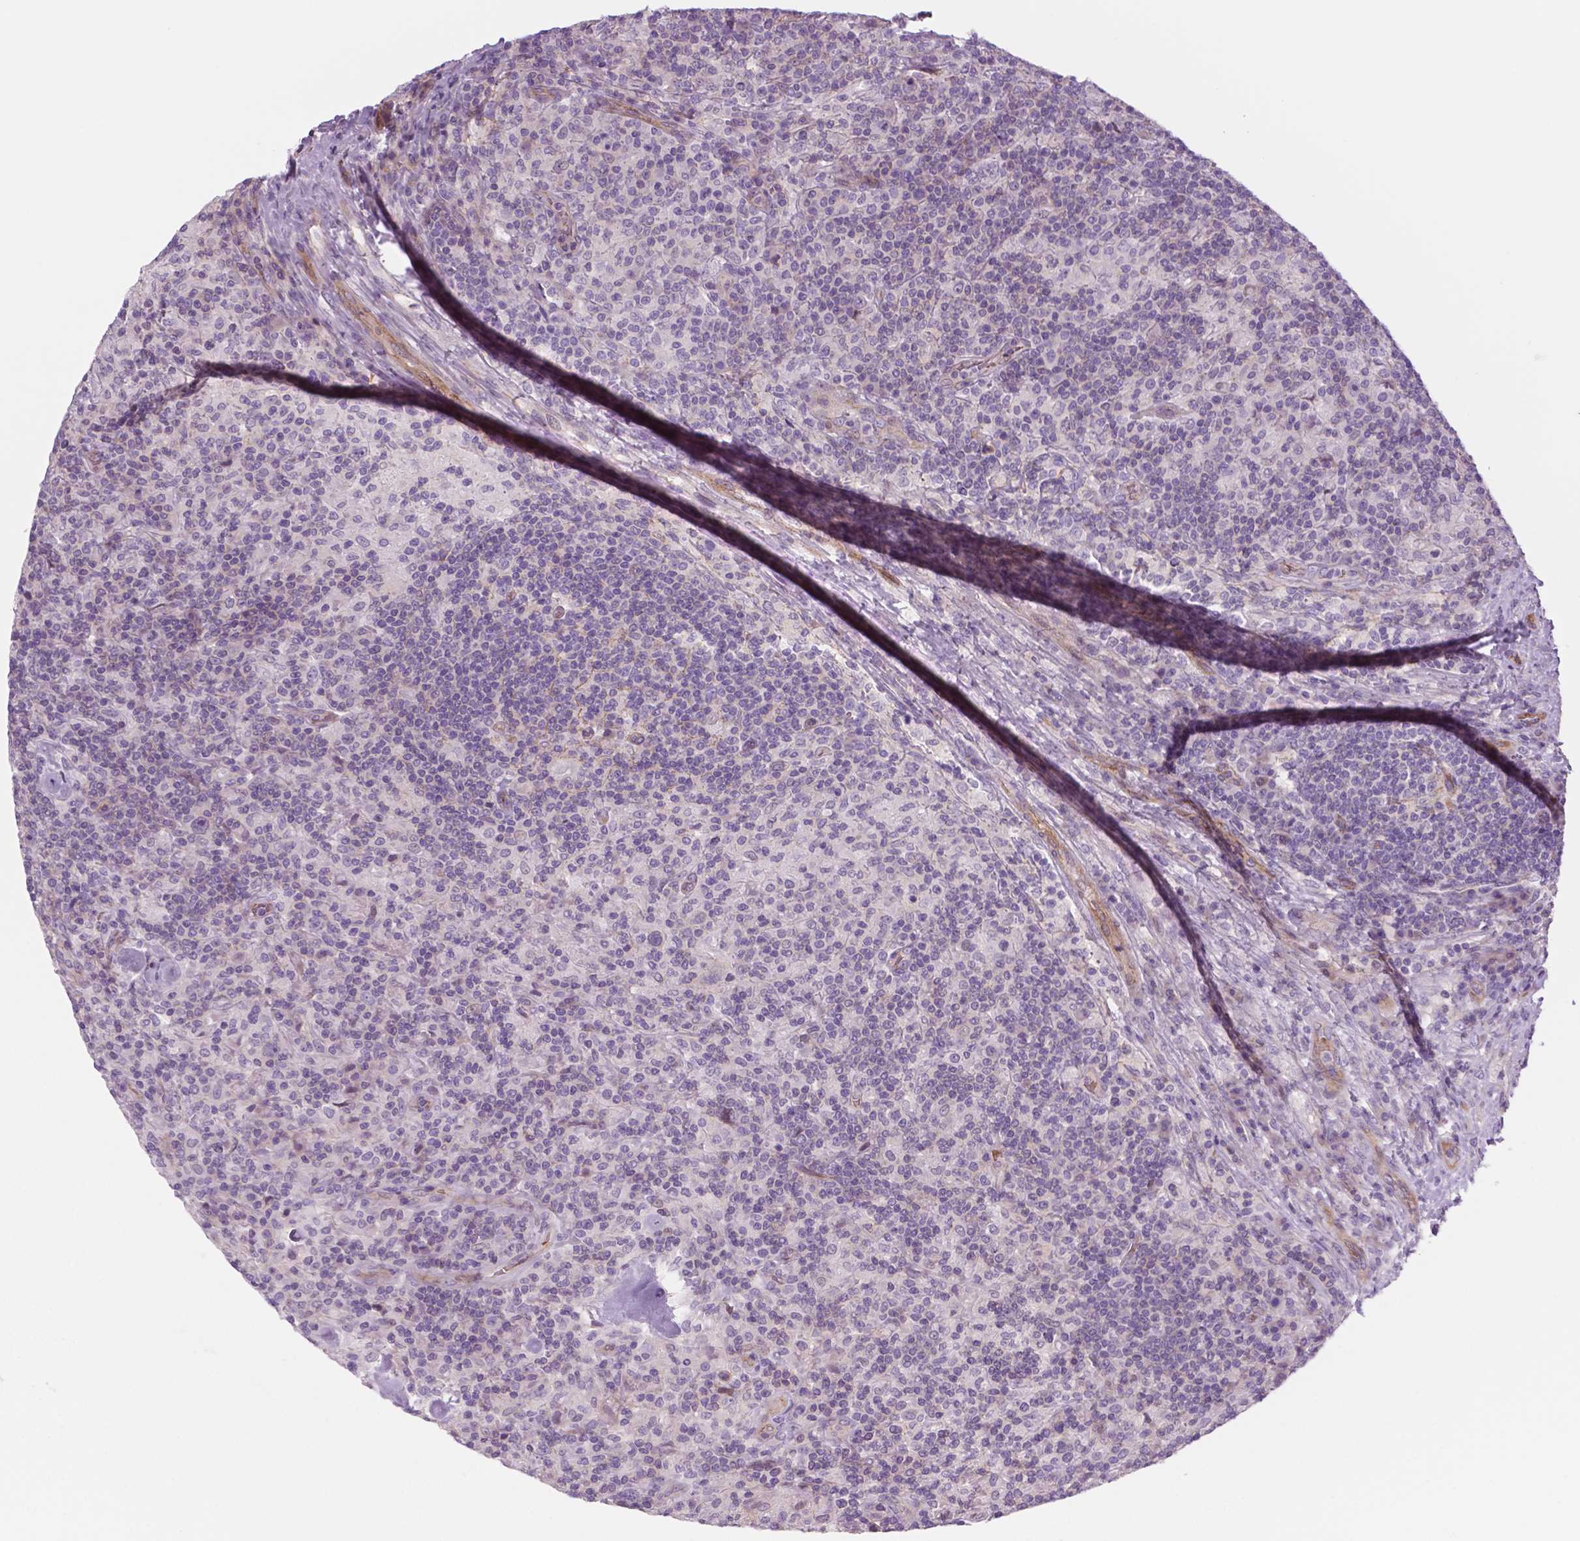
{"staining": {"intensity": "negative", "quantity": "none", "location": "none"}, "tissue": "lymphoma", "cell_type": "Tumor cells", "image_type": "cancer", "snomed": [{"axis": "morphology", "description": "Hodgkin's disease, NOS"}, {"axis": "topography", "description": "Lymph node"}], "caption": "This is an IHC histopathology image of Hodgkin's disease. There is no positivity in tumor cells.", "gene": "RND3", "patient": {"sex": "male", "age": 70}}